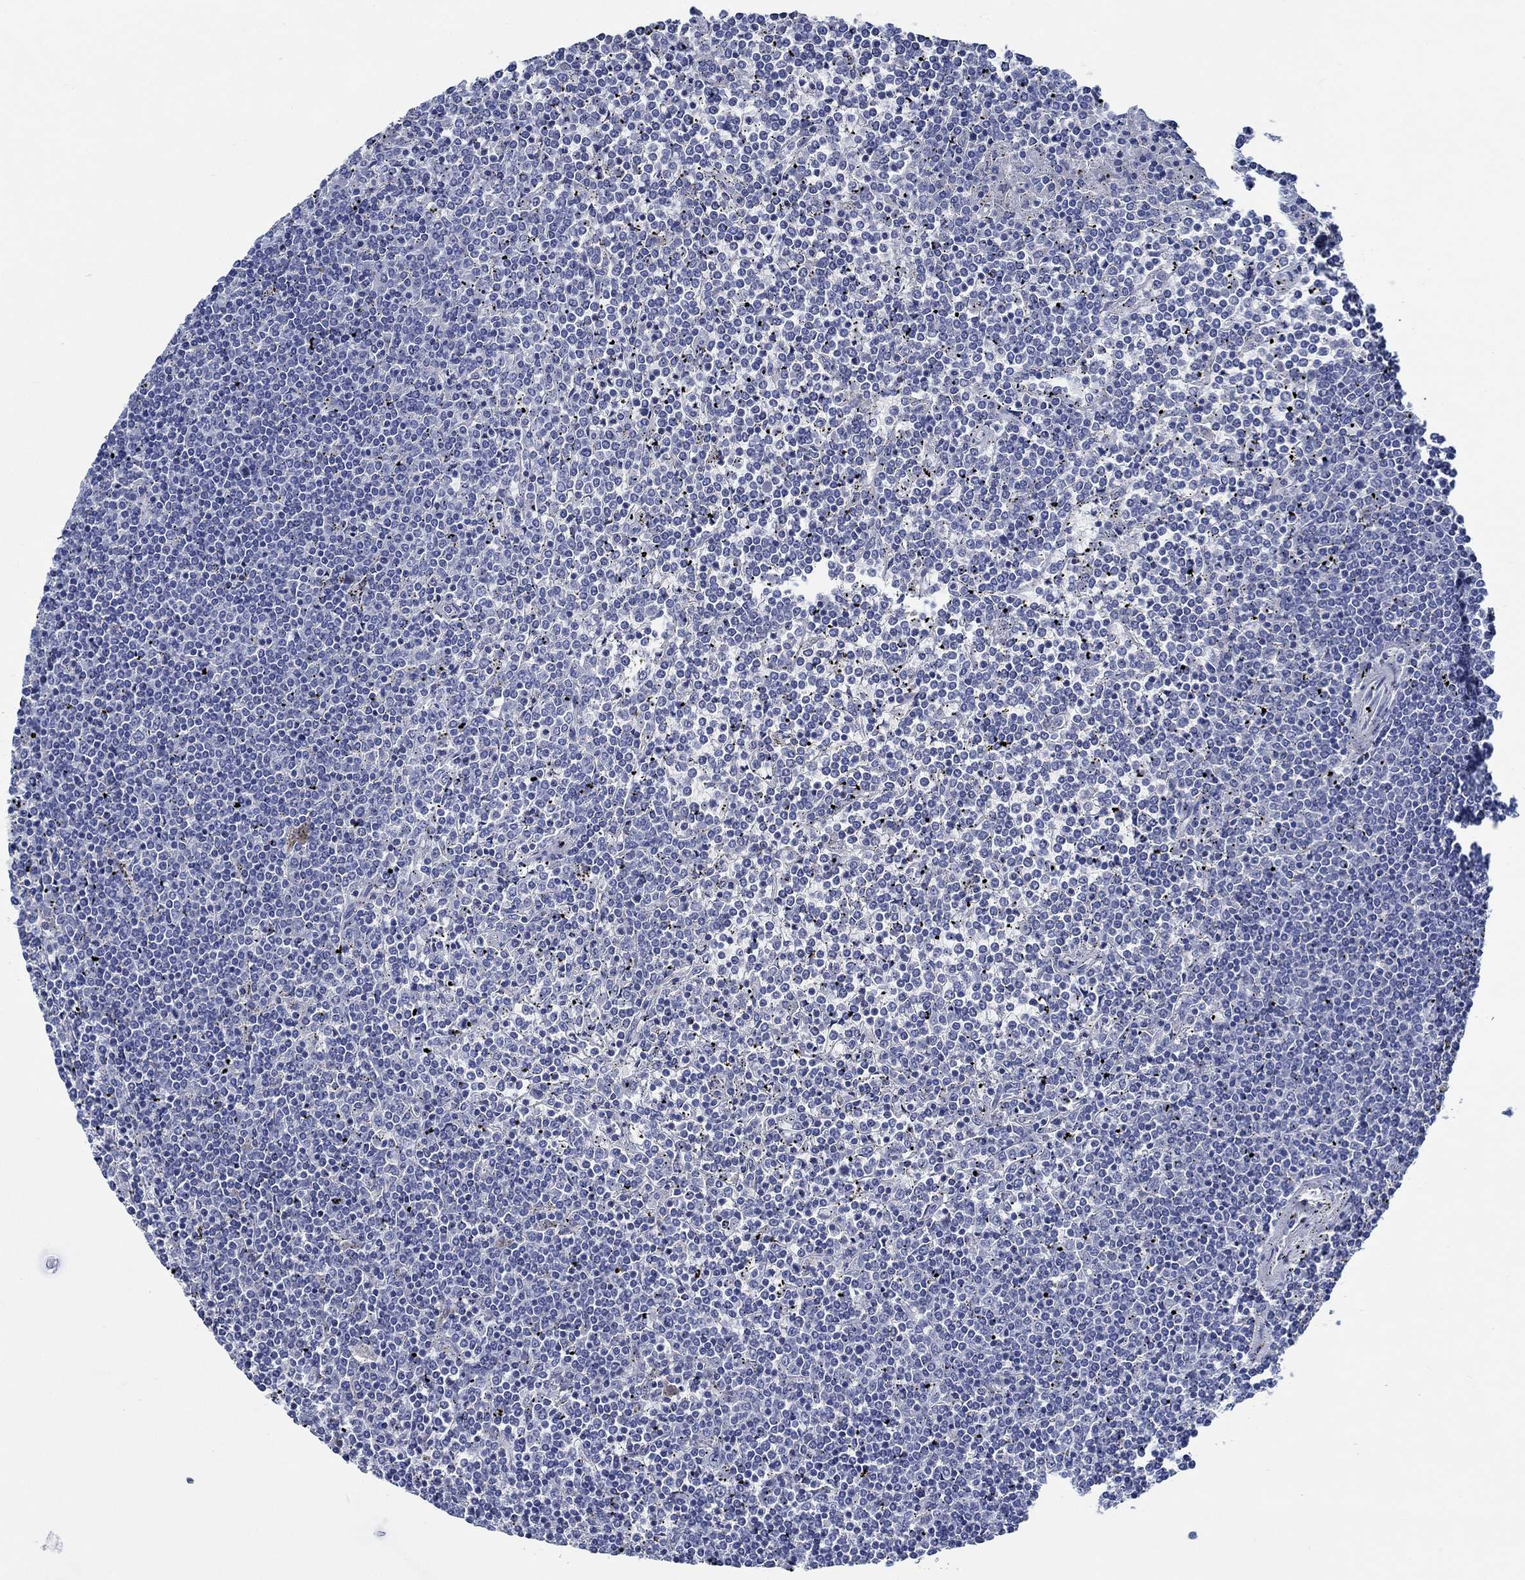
{"staining": {"intensity": "negative", "quantity": "none", "location": "none"}, "tissue": "lymphoma", "cell_type": "Tumor cells", "image_type": "cancer", "snomed": [{"axis": "morphology", "description": "Malignant lymphoma, non-Hodgkin's type, Low grade"}, {"axis": "topography", "description": "Spleen"}], "caption": "Immunohistochemical staining of human lymphoma exhibits no significant staining in tumor cells. (DAB immunohistochemistry (IHC) with hematoxylin counter stain).", "gene": "SVEP1", "patient": {"sex": "female", "age": 19}}